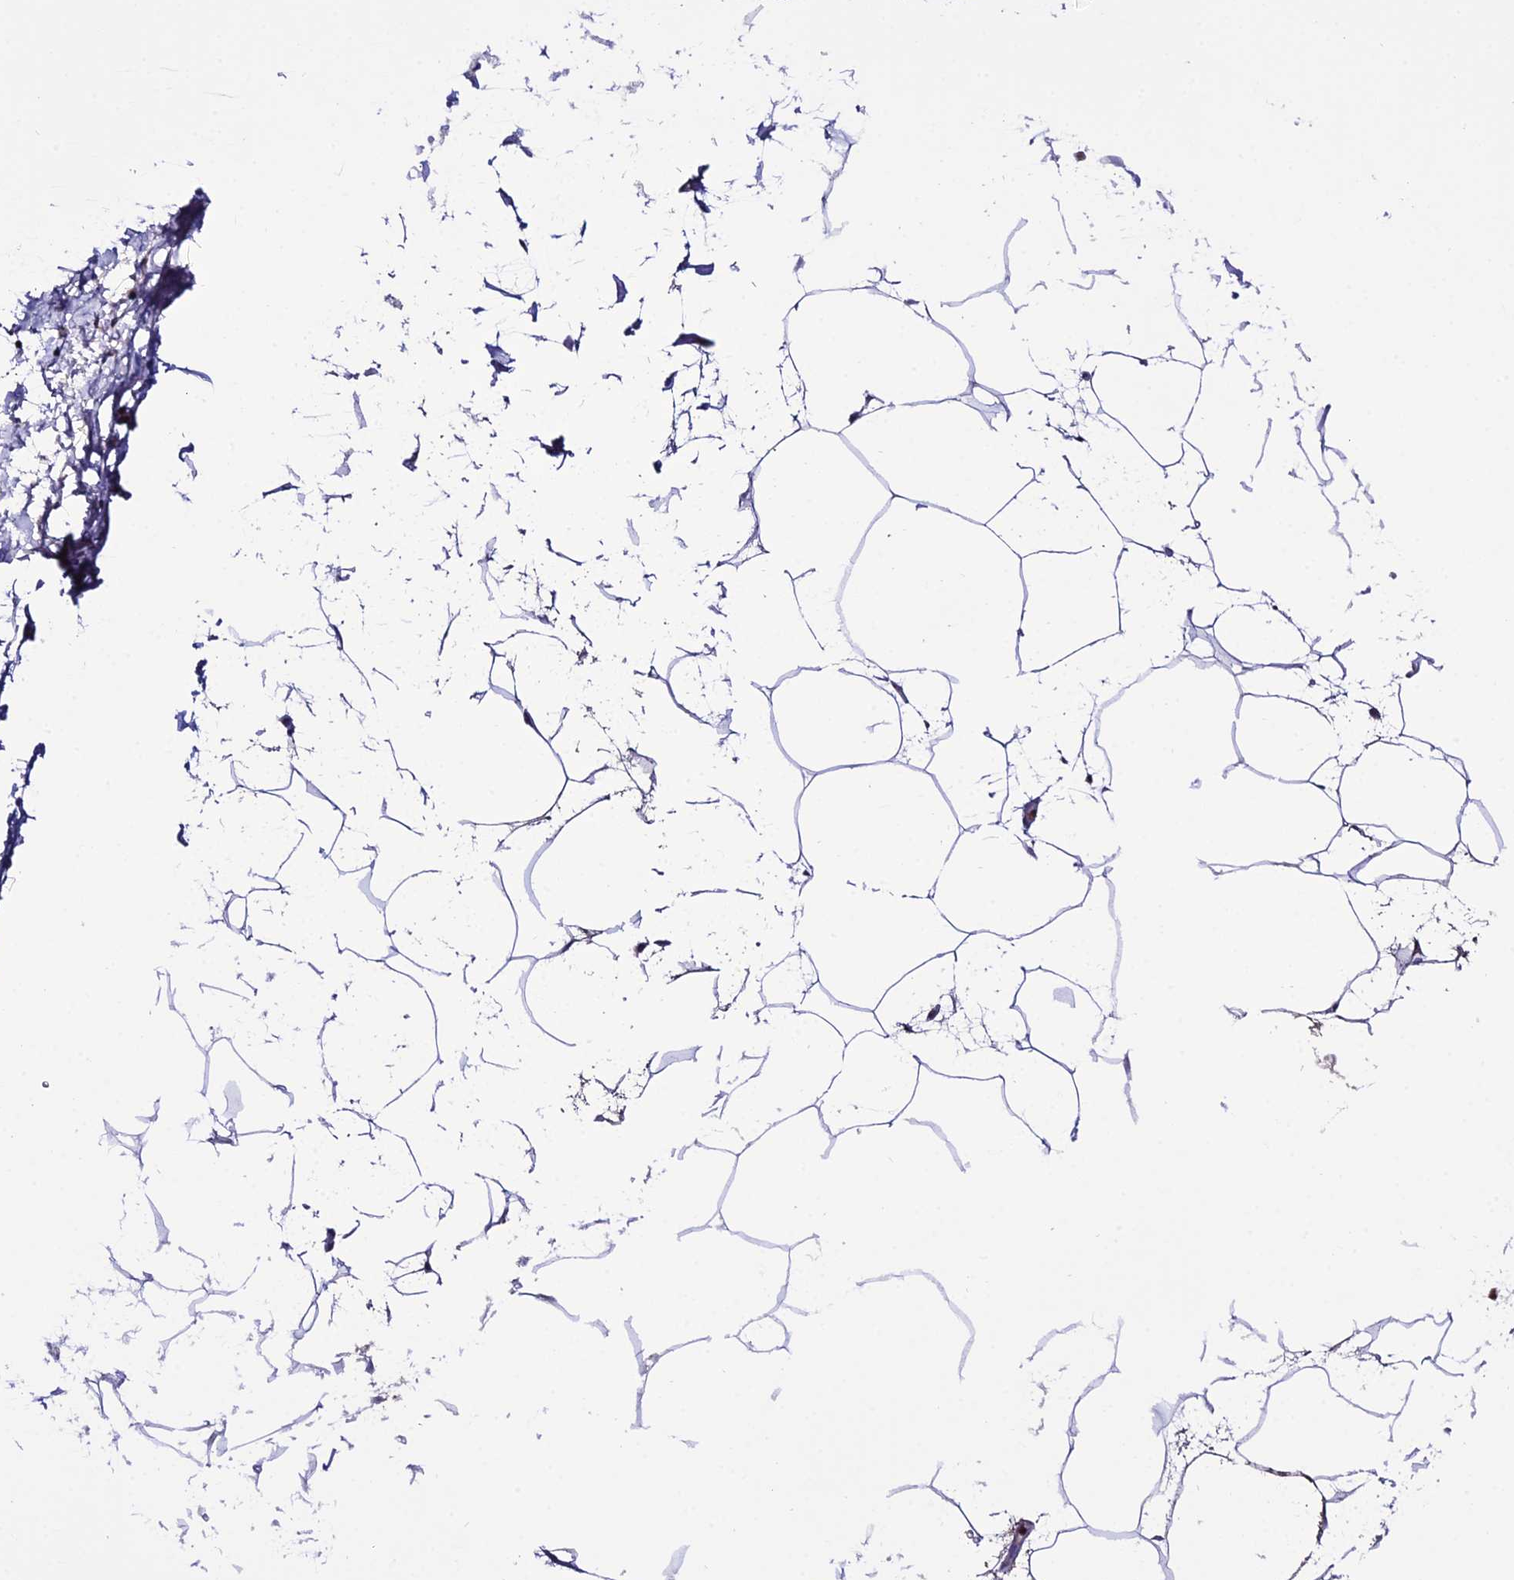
{"staining": {"intensity": "negative", "quantity": "none", "location": "none"}, "tissue": "adipose tissue", "cell_type": "Adipocytes", "image_type": "normal", "snomed": [{"axis": "morphology", "description": "Normal tissue, NOS"}, {"axis": "topography", "description": "Adipose tissue"}], "caption": "This is an IHC photomicrograph of benign human adipose tissue. There is no expression in adipocytes.", "gene": "DEFB132", "patient": {"sex": "female", "age": 37}}